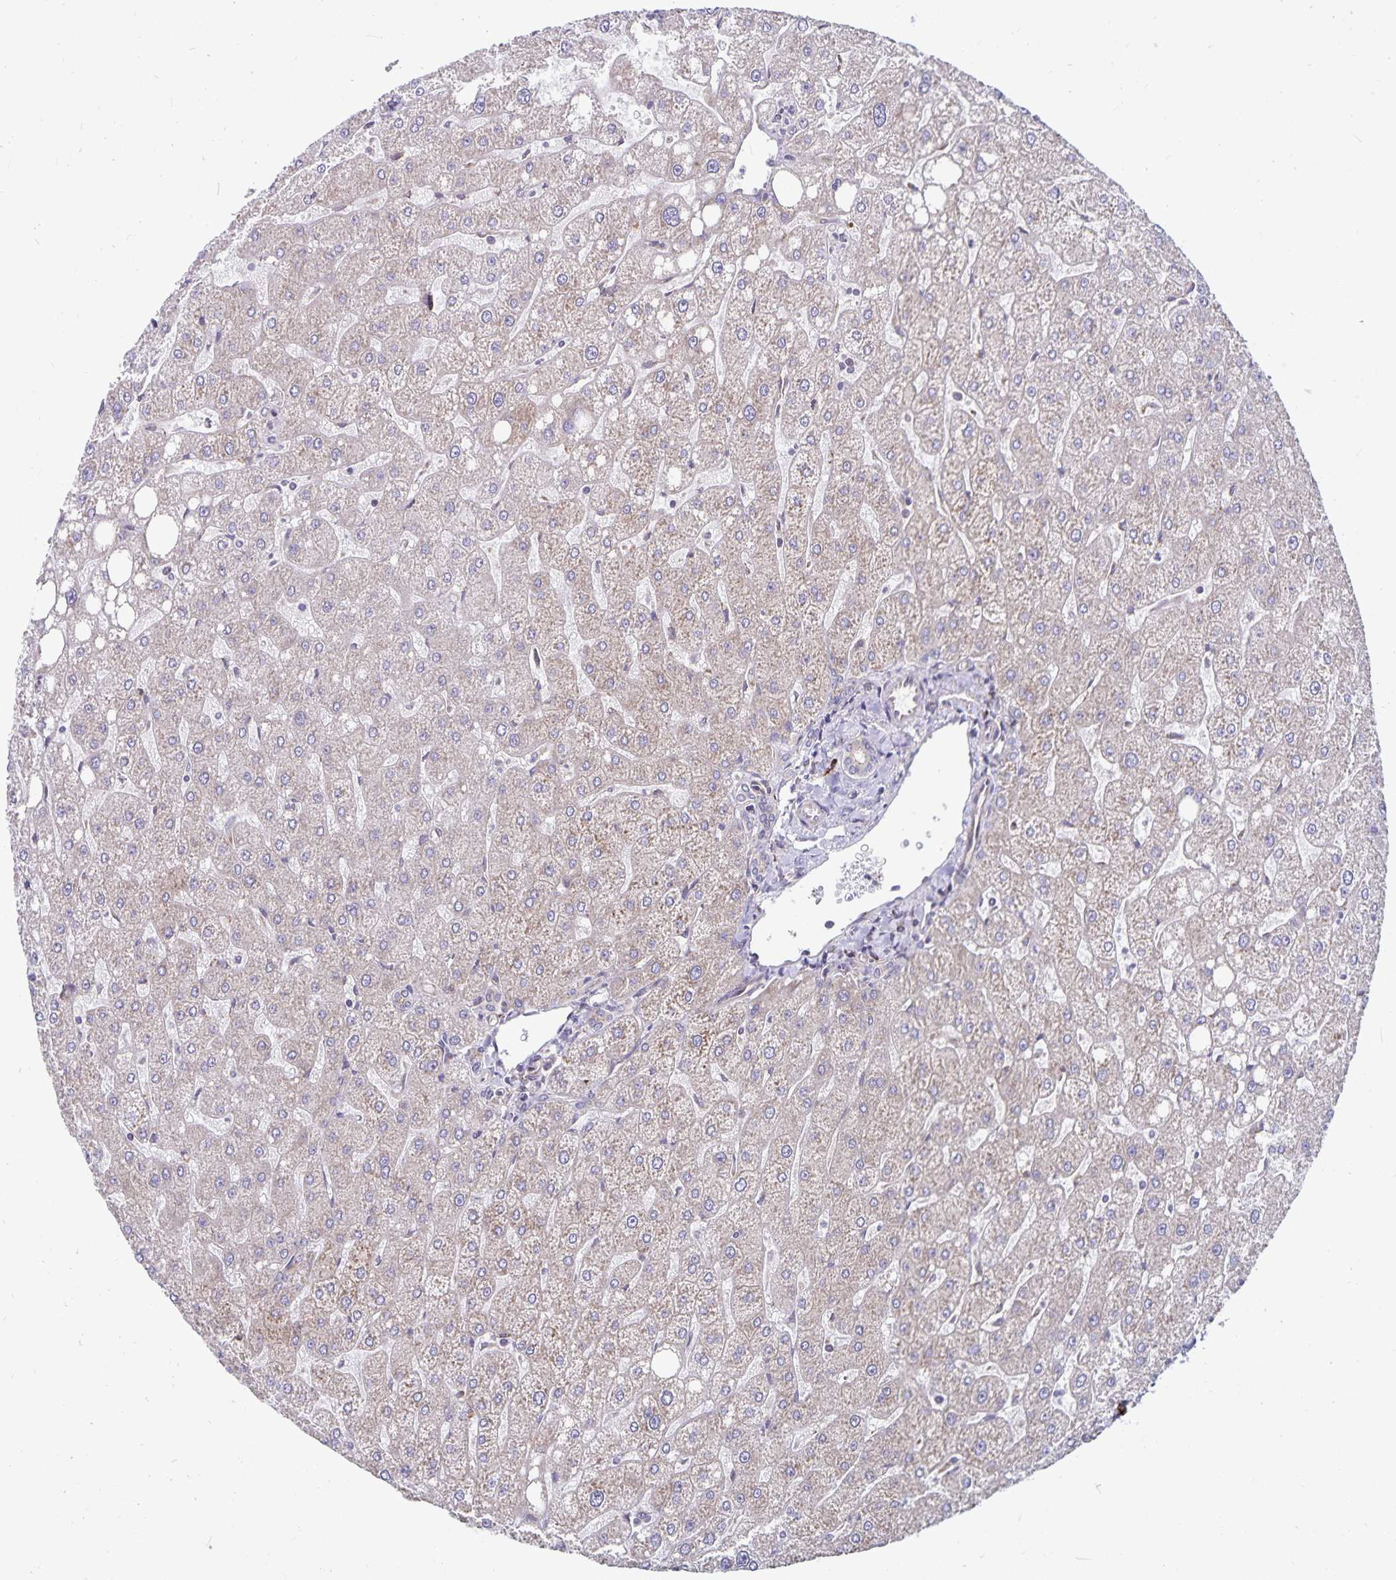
{"staining": {"intensity": "weak", "quantity": "25%-75%", "location": "cytoplasmic/membranous"}, "tissue": "liver", "cell_type": "Cholangiocytes", "image_type": "normal", "snomed": [{"axis": "morphology", "description": "Normal tissue, NOS"}, {"axis": "topography", "description": "Liver"}], "caption": "A low amount of weak cytoplasmic/membranous expression is identified in approximately 25%-75% of cholangiocytes in unremarkable liver.", "gene": "SEC62", "patient": {"sex": "male", "age": 67}}